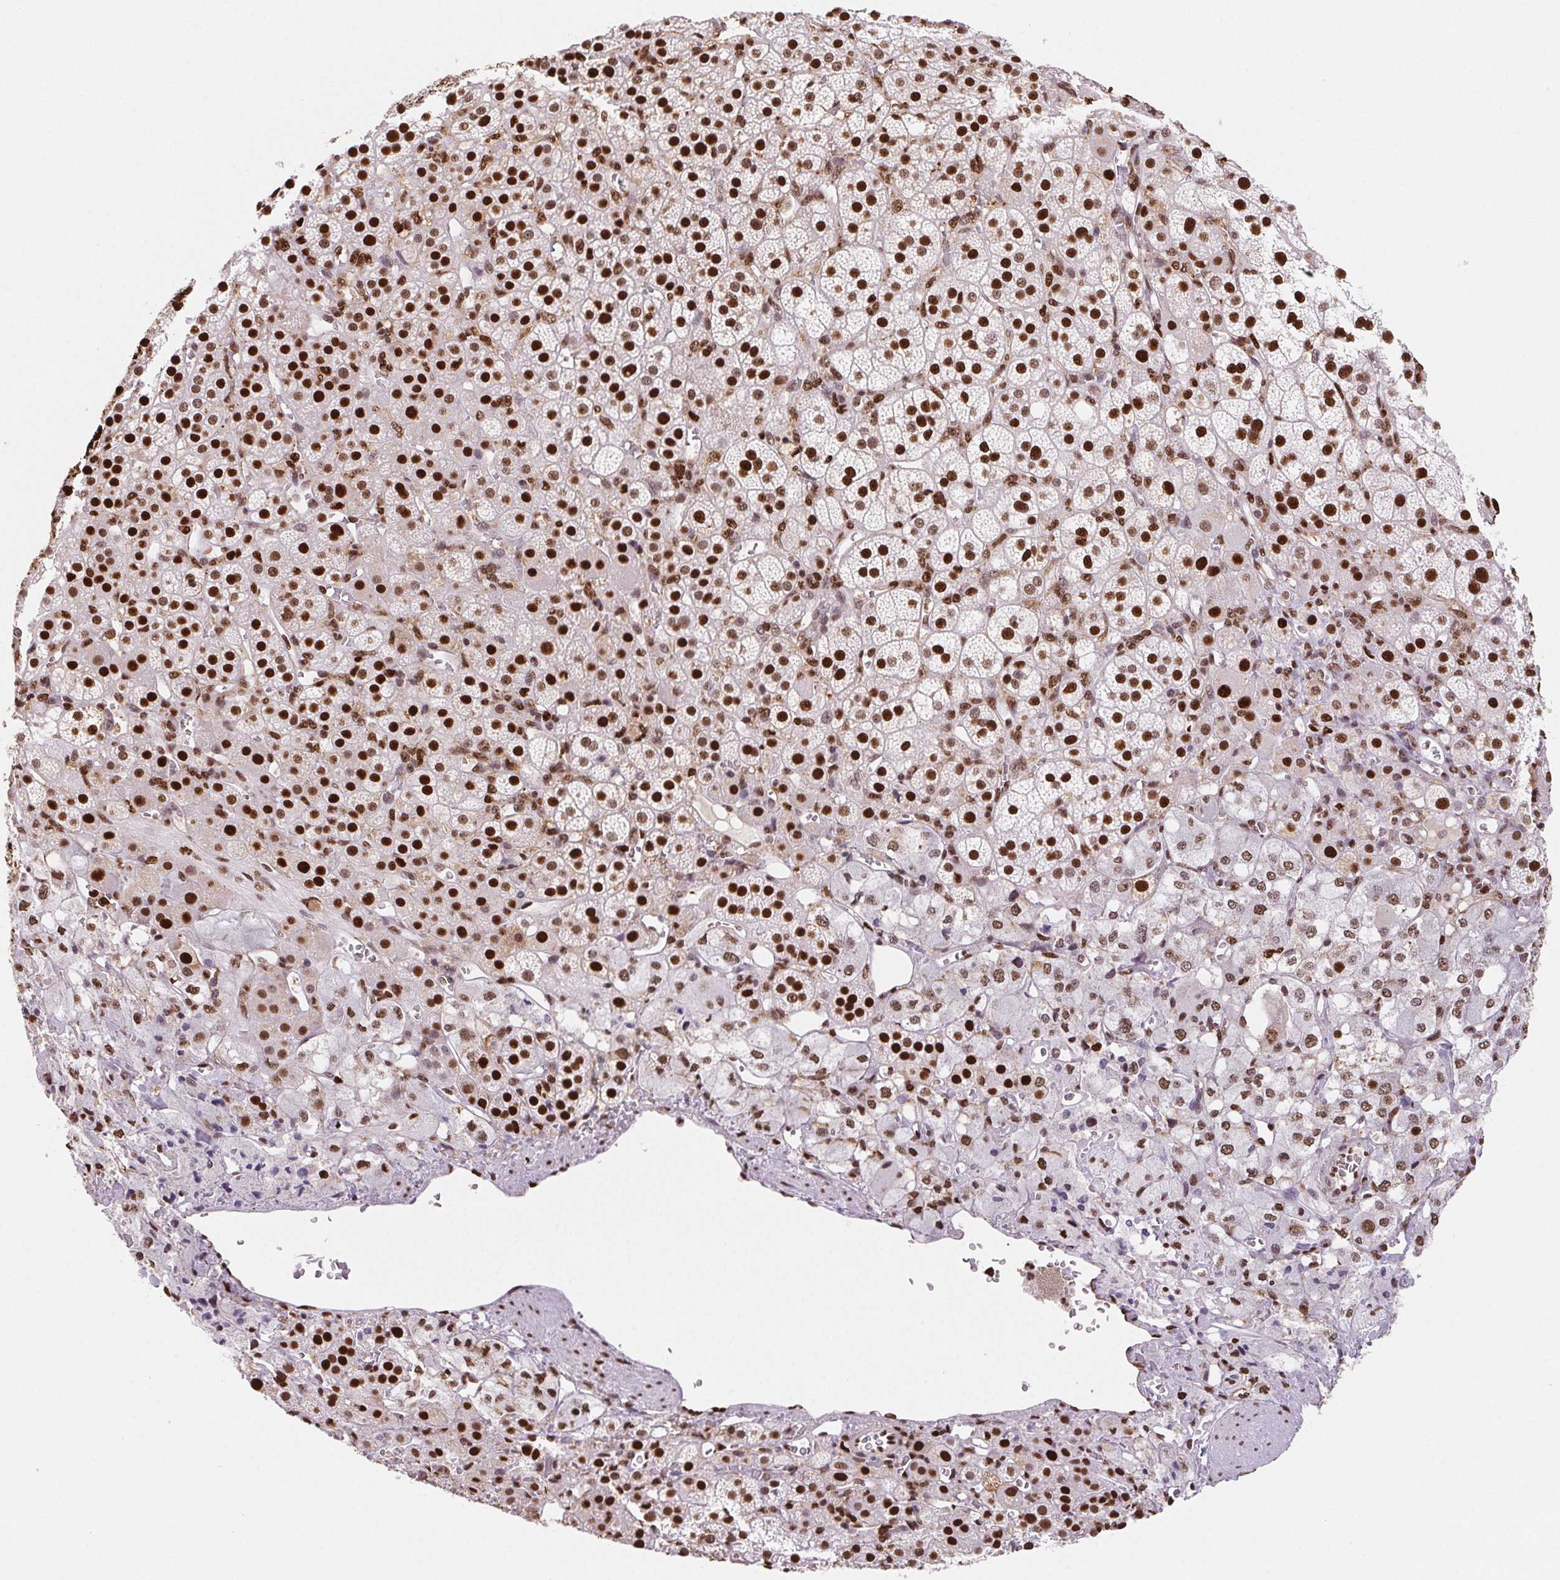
{"staining": {"intensity": "strong", "quantity": ">75%", "location": "nuclear"}, "tissue": "adrenal gland", "cell_type": "Glandular cells", "image_type": "normal", "snomed": [{"axis": "morphology", "description": "Normal tissue, NOS"}, {"axis": "topography", "description": "Adrenal gland"}], "caption": "This is an image of immunohistochemistry staining of benign adrenal gland, which shows strong staining in the nuclear of glandular cells.", "gene": "SETSIP", "patient": {"sex": "female", "age": 60}}